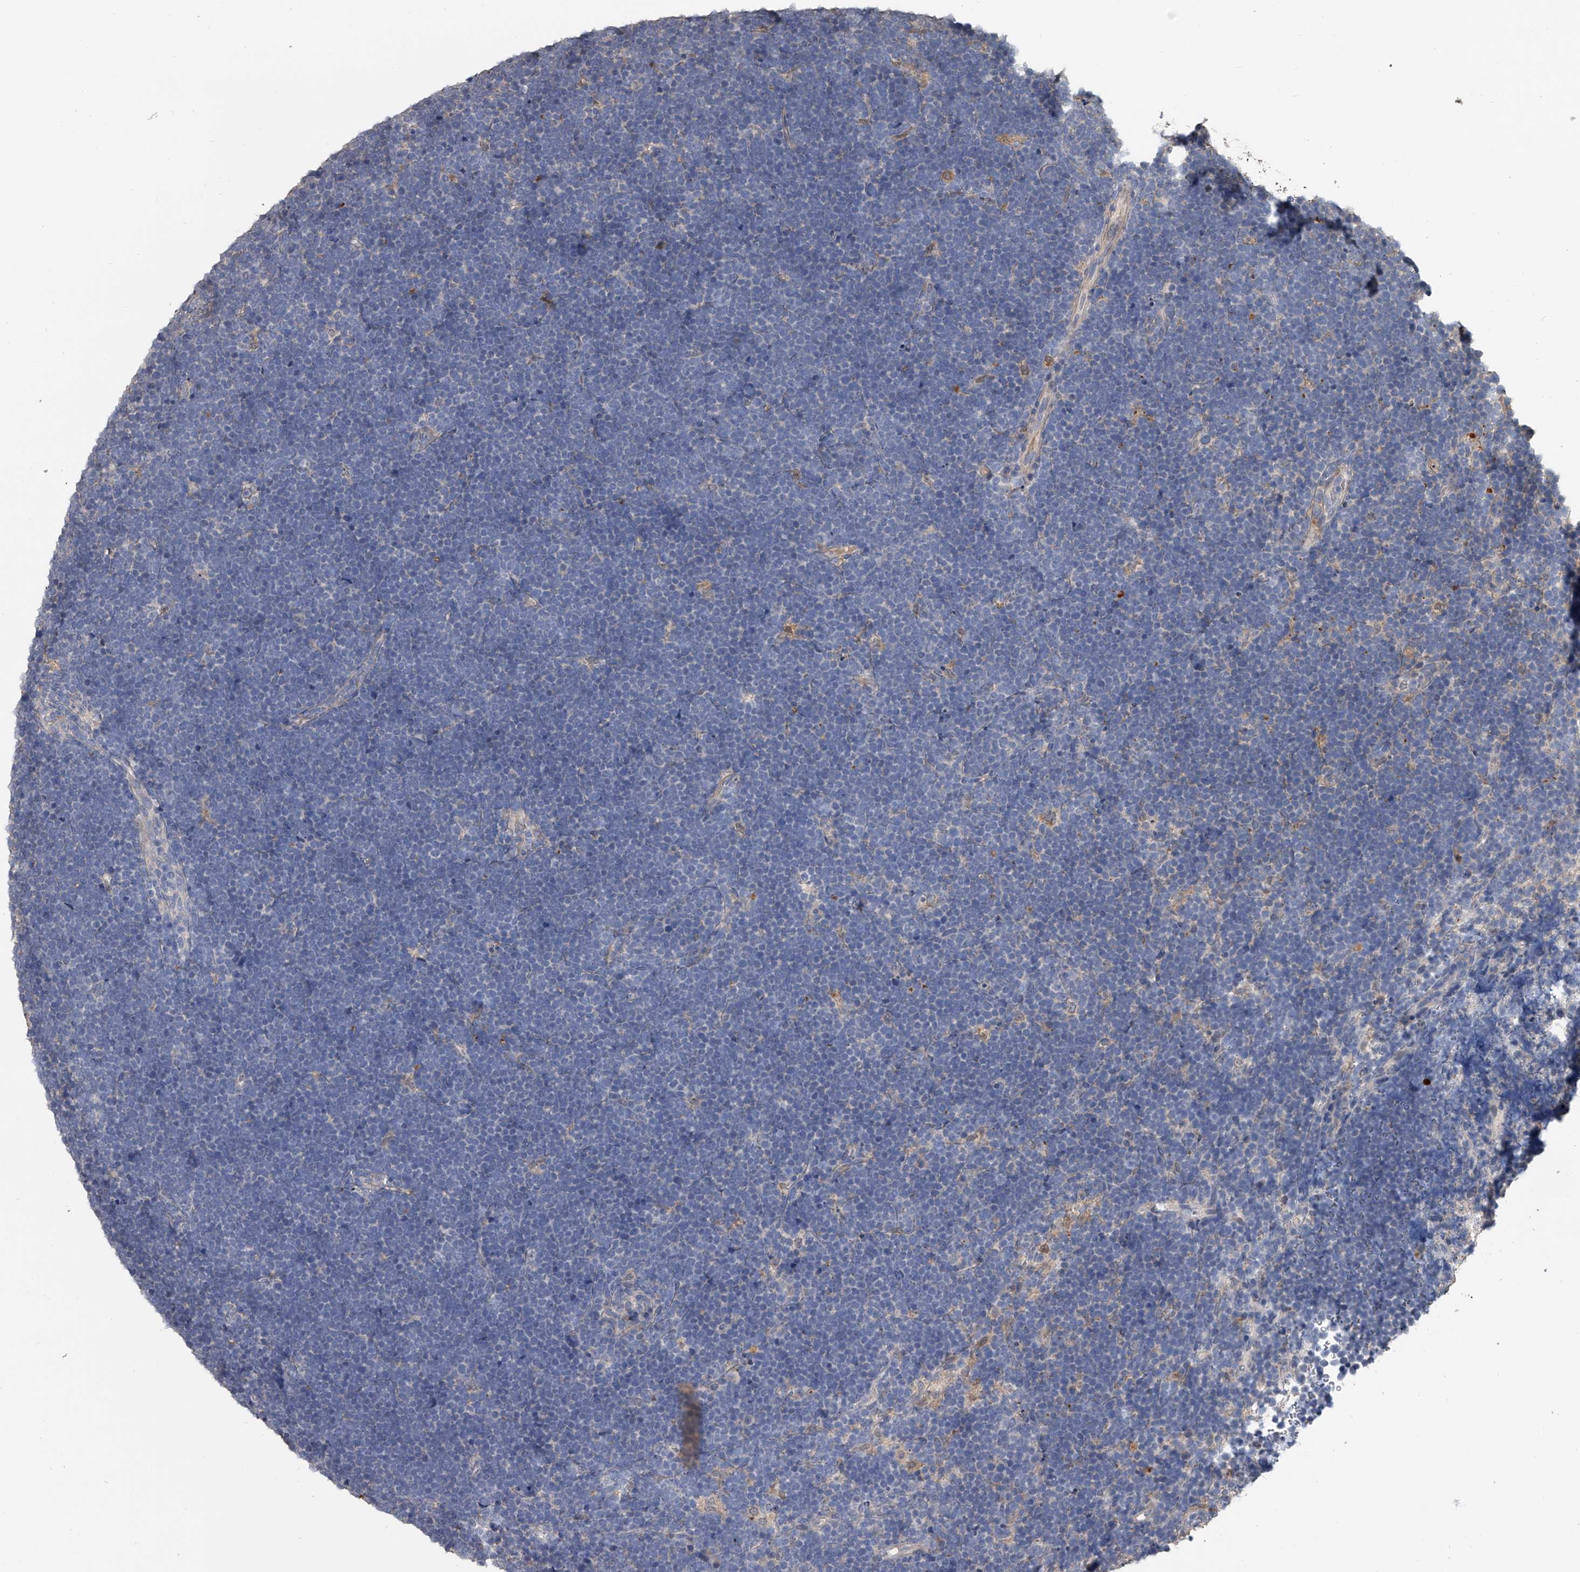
{"staining": {"intensity": "negative", "quantity": "none", "location": "none"}, "tissue": "lymphoma", "cell_type": "Tumor cells", "image_type": "cancer", "snomed": [{"axis": "morphology", "description": "Malignant lymphoma, non-Hodgkin's type, High grade"}, {"axis": "topography", "description": "Lymph node"}], "caption": "DAB immunohistochemical staining of human lymphoma reveals no significant staining in tumor cells.", "gene": "DOCK9", "patient": {"sex": "male", "age": 13}}